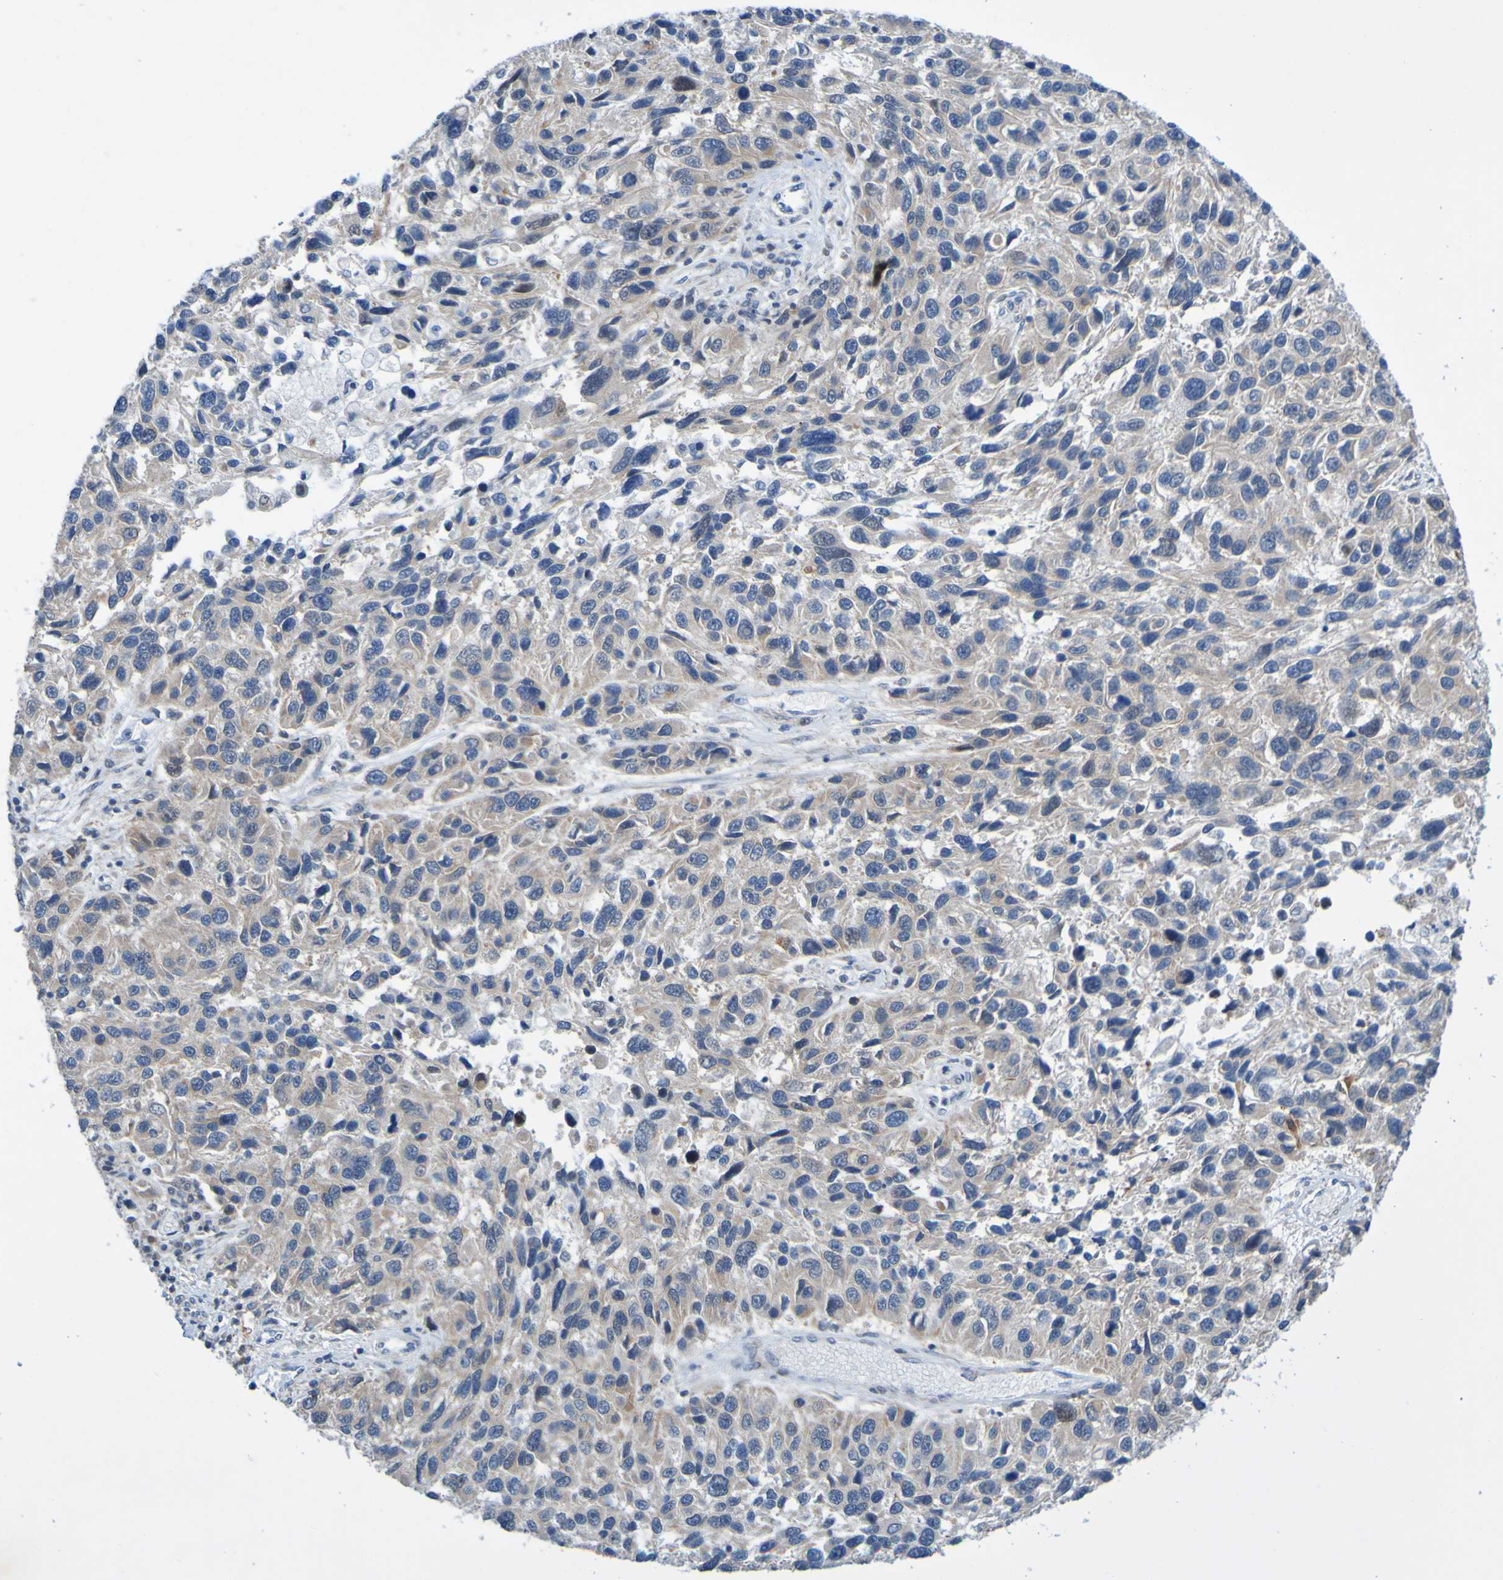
{"staining": {"intensity": "weak", "quantity": ">75%", "location": "cytoplasmic/membranous"}, "tissue": "melanoma", "cell_type": "Tumor cells", "image_type": "cancer", "snomed": [{"axis": "morphology", "description": "Malignant melanoma, NOS"}, {"axis": "topography", "description": "Skin"}], "caption": "DAB (3,3'-diaminobenzidine) immunohistochemical staining of human malignant melanoma exhibits weak cytoplasmic/membranous protein staining in approximately >75% of tumor cells.", "gene": "ATIC", "patient": {"sex": "male", "age": 53}}